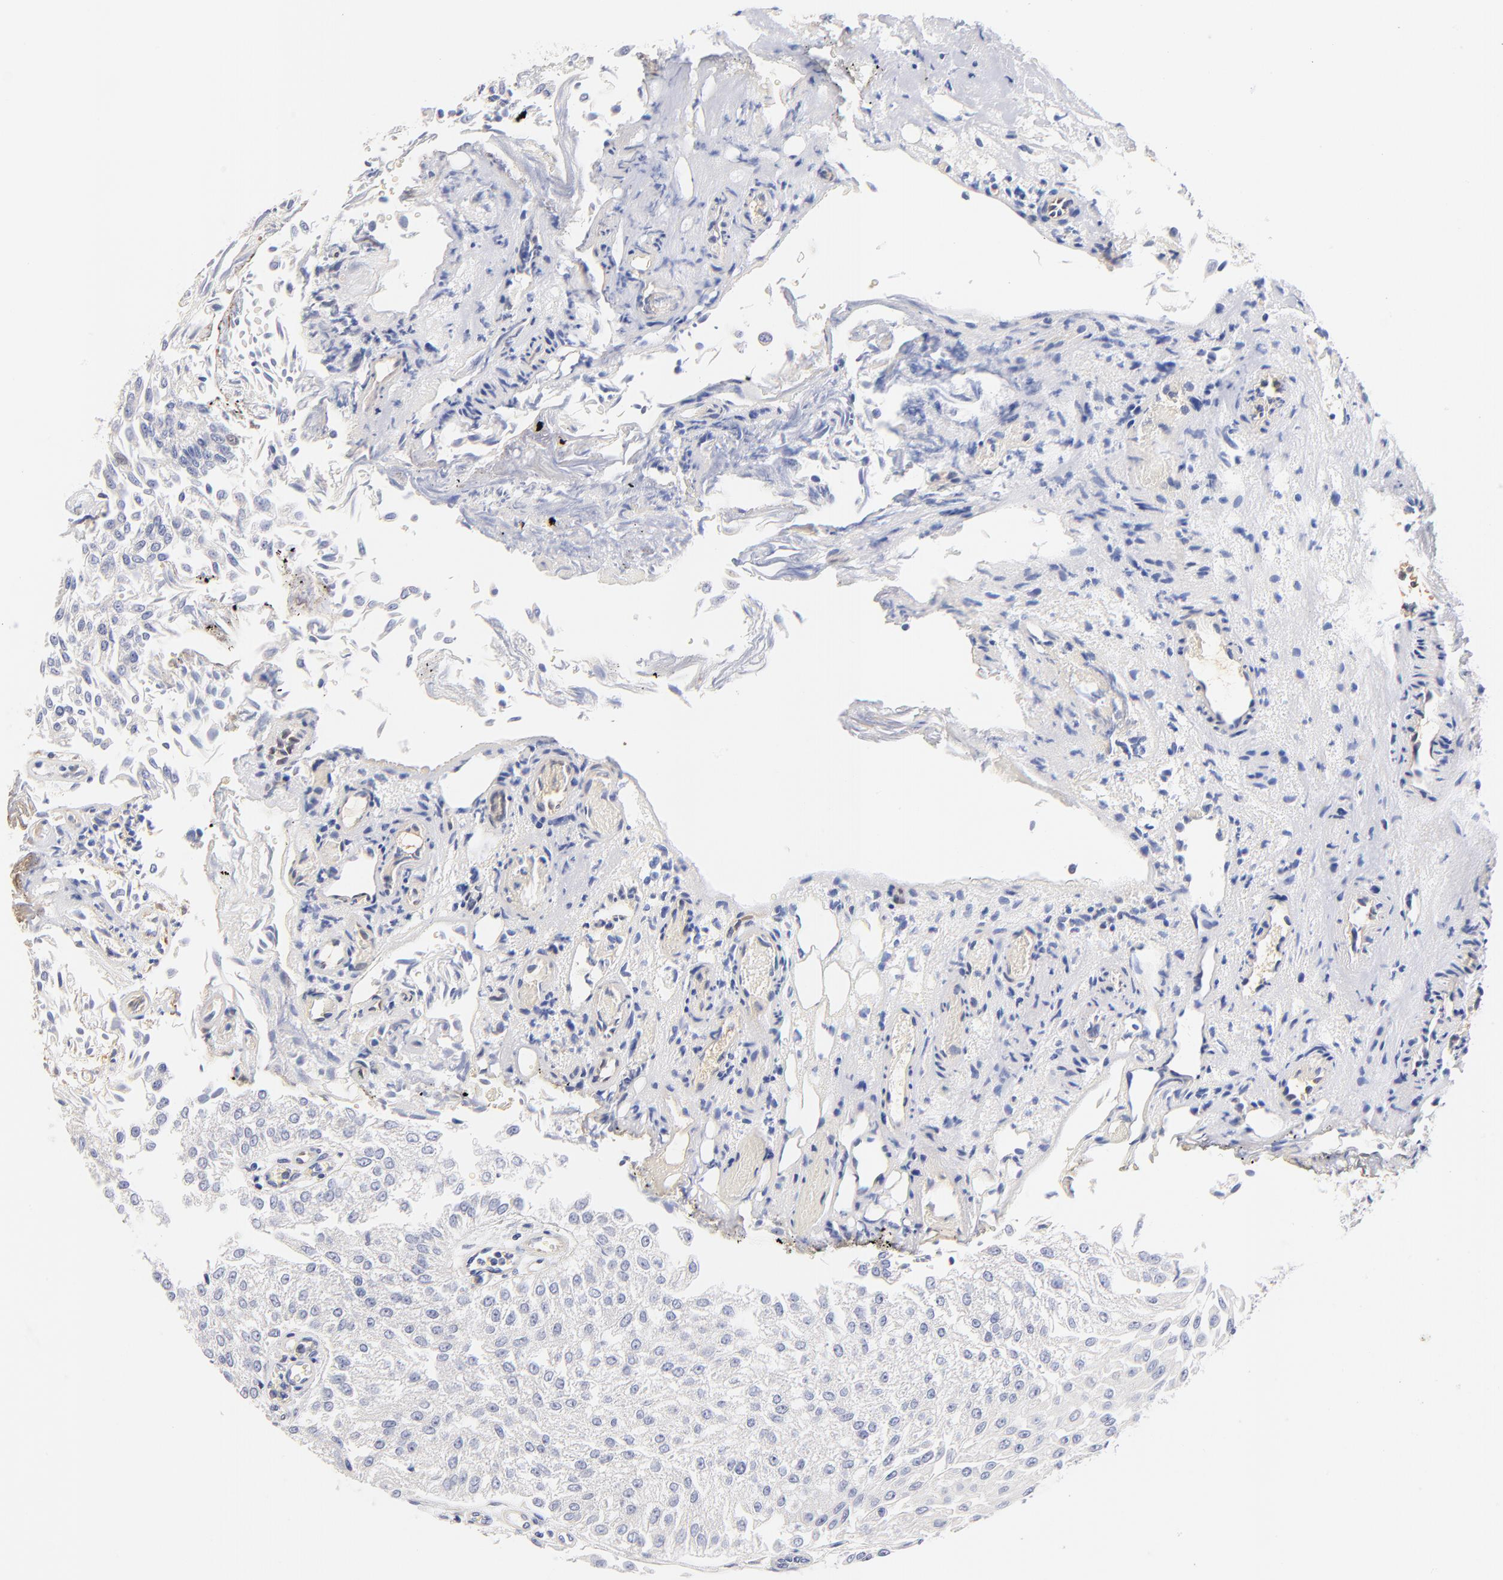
{"staining": {"intensity": "negative", "quantity": "none", "location": "none"}, "tissue": "urothelial cancer", "cell_type": "Tumor cells", "image_type": "cancer", "snomed": [{"axis": "morphology", "description": "Urothelial carcinoma, Low grade"}, {"axis": "topography", "description": "Urinary bladder"}], "caption": "Immunohistochemical staining of urothelial carcinoma (low-grade) displays no significant expression in tumor cells.", "gene": "HS3ST1", "patient": {"sex": "male", "age": 86}}